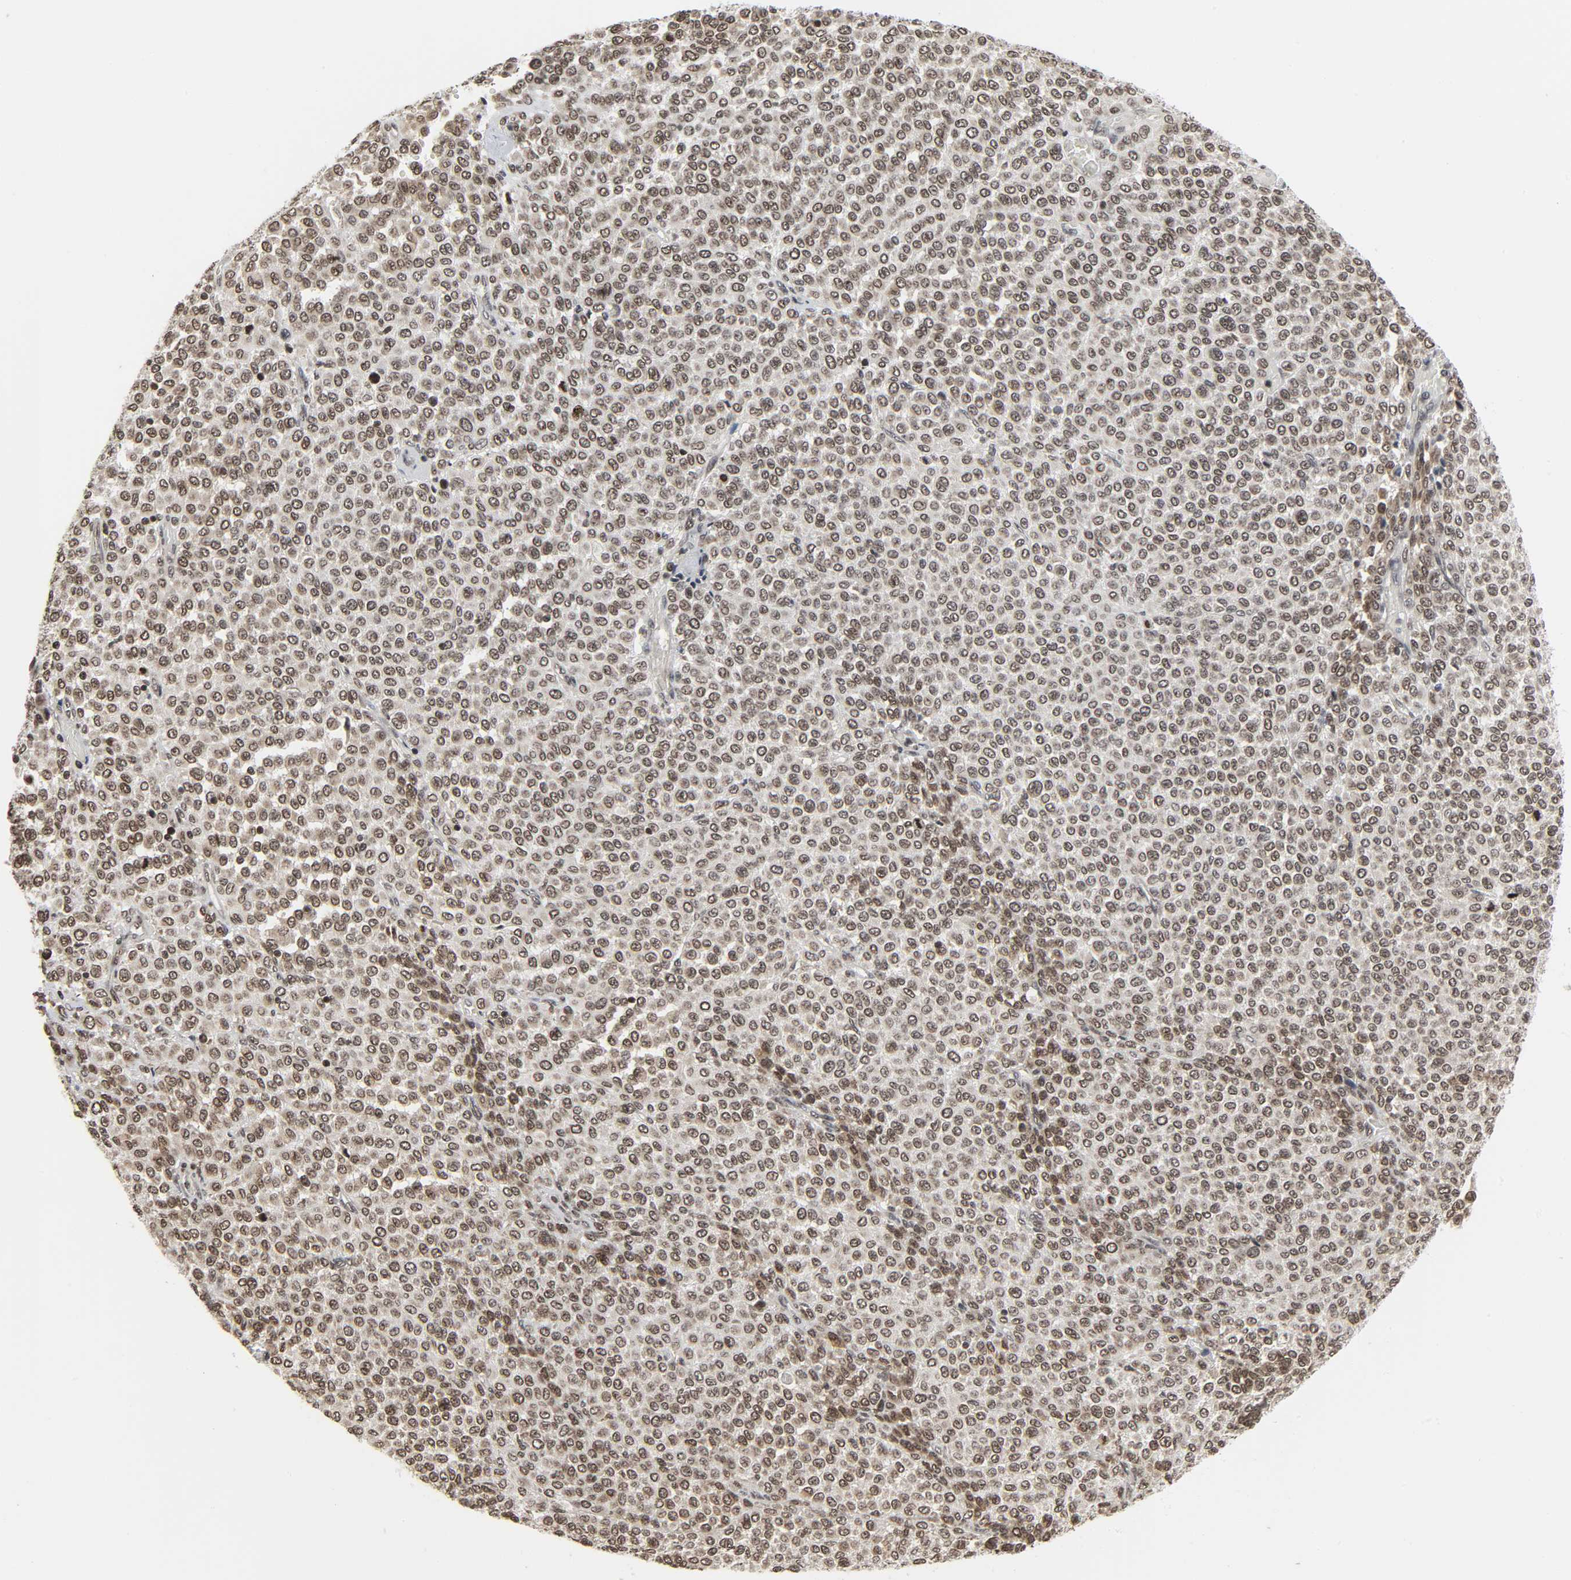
{"staining": {"intensity": "weak", "quantity": ">75%", "location": "nuclear"}, "tissue": "melanoma", "cell_type": "Tumor cells", "image_type": "cancer", "snomed": [{"axis": "morphology", "description": "Malignant melanoma, Metastatic site"}, {"axis": "topography", "description": "Pancreas"}], "caption": "Melanoma stained for a protein exhibits weak nuclear positivity in tumor cells.", "gene": "XRCC1", "patient": {"sex": "female", "age": 30}}